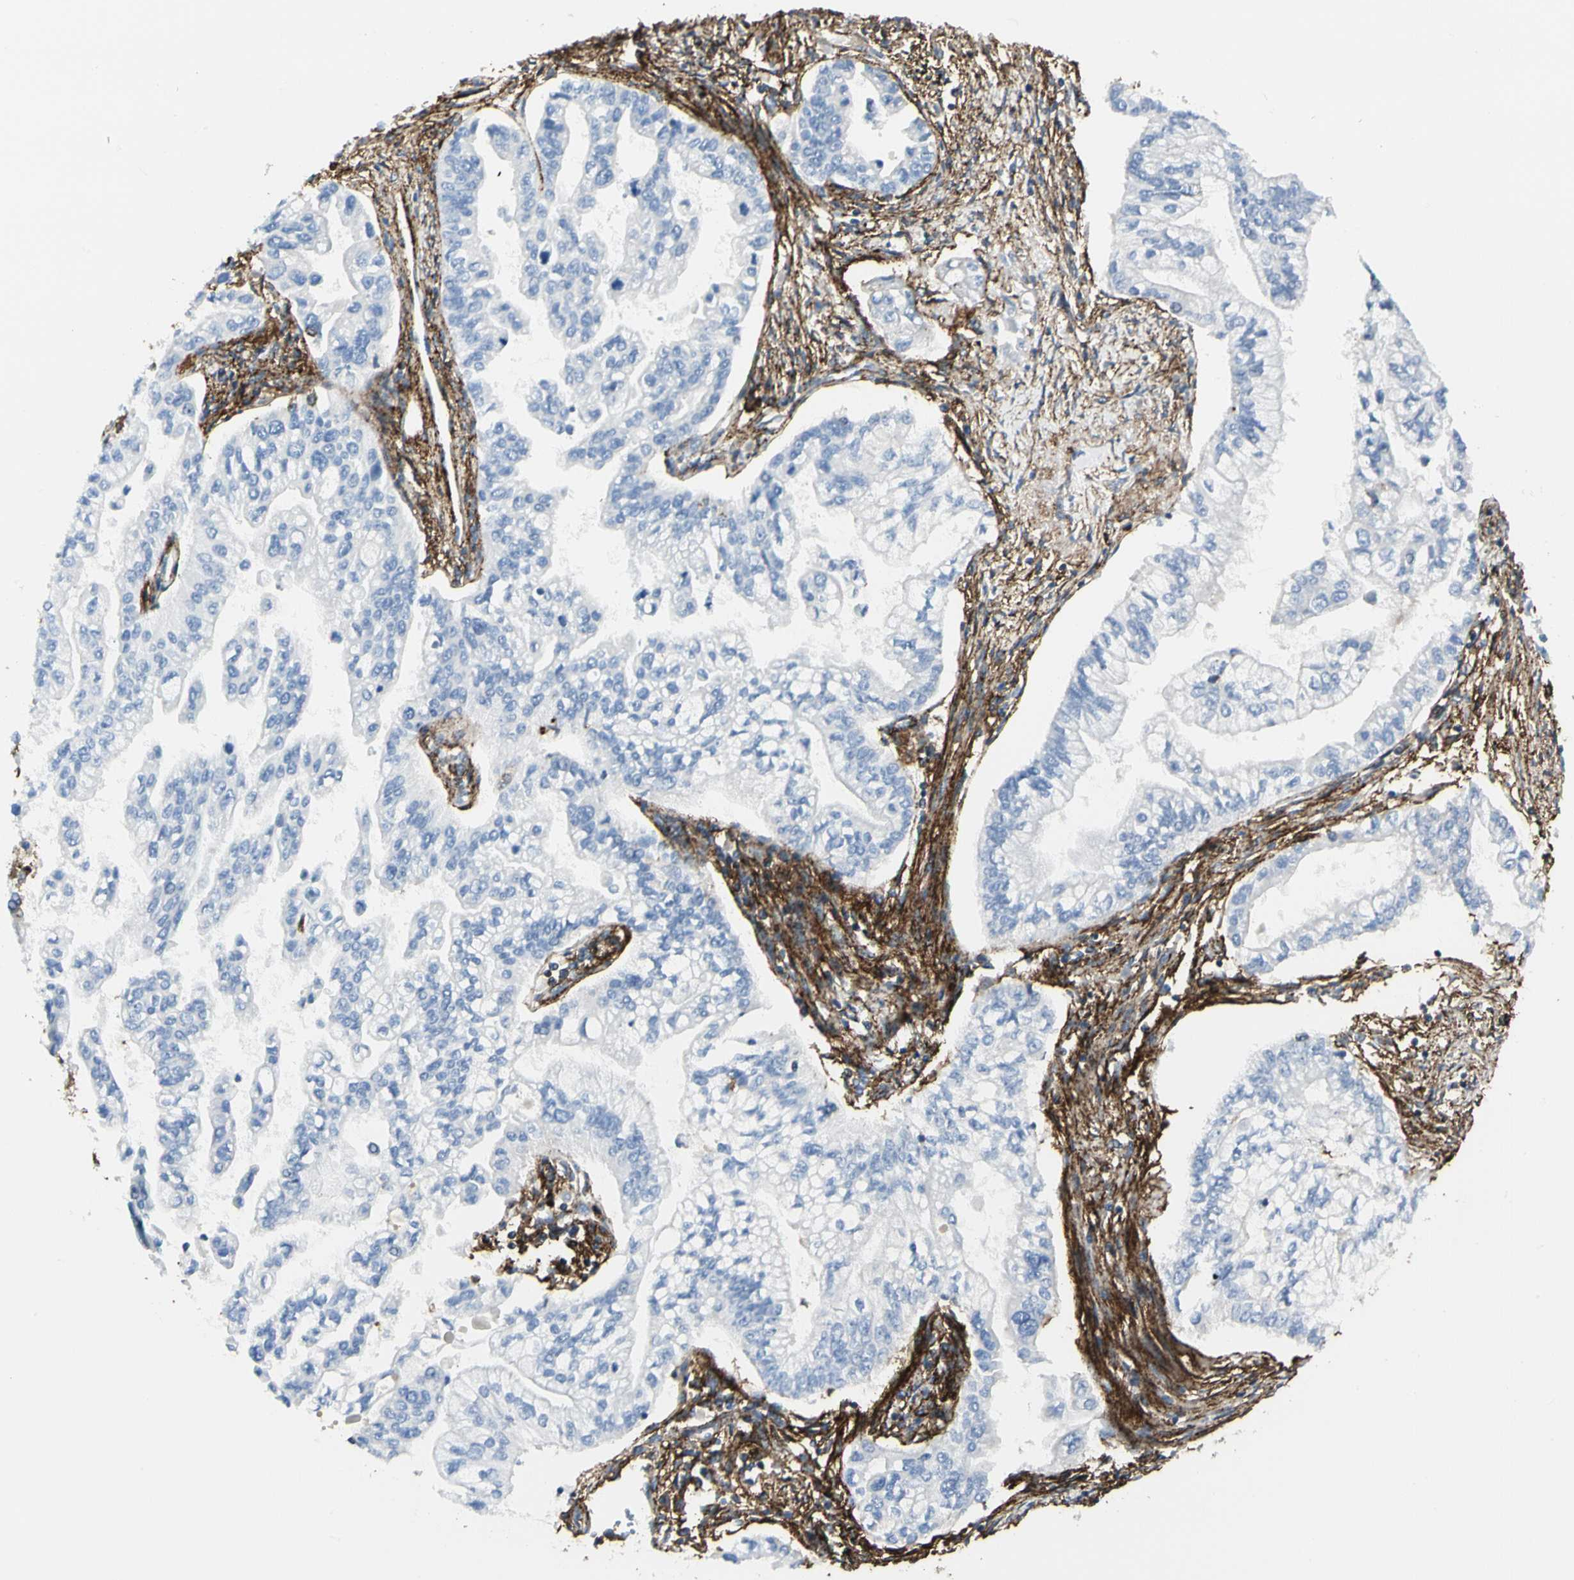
{"staining": {"intensity": "negative", "quantity": "none", "location": "none"}, "tissue": "pancreatic cancer", "cell_type": "Tumor cells", "image_type": "cancer", "snomed": [{"axis": "morphology", "description": "Normal tissue, NOS"}, {"axis": "topography", "description": "Pancreas"}], "caption": "Immunohistochemistry (IHC) histopathology image of neoplastic tissue: human pancreatic cancer stained with DAB (3,3'-diaminobenzidine) reveals no significant protein positivity in tumor cells. The staining is performed using DAB (3,3'-diaminobenzidine) brown chromogen with nuclei counter-stained in using hematoxylin.", "gene": "CLEC2B", "patient": {"sex": "male", "age": 42}}